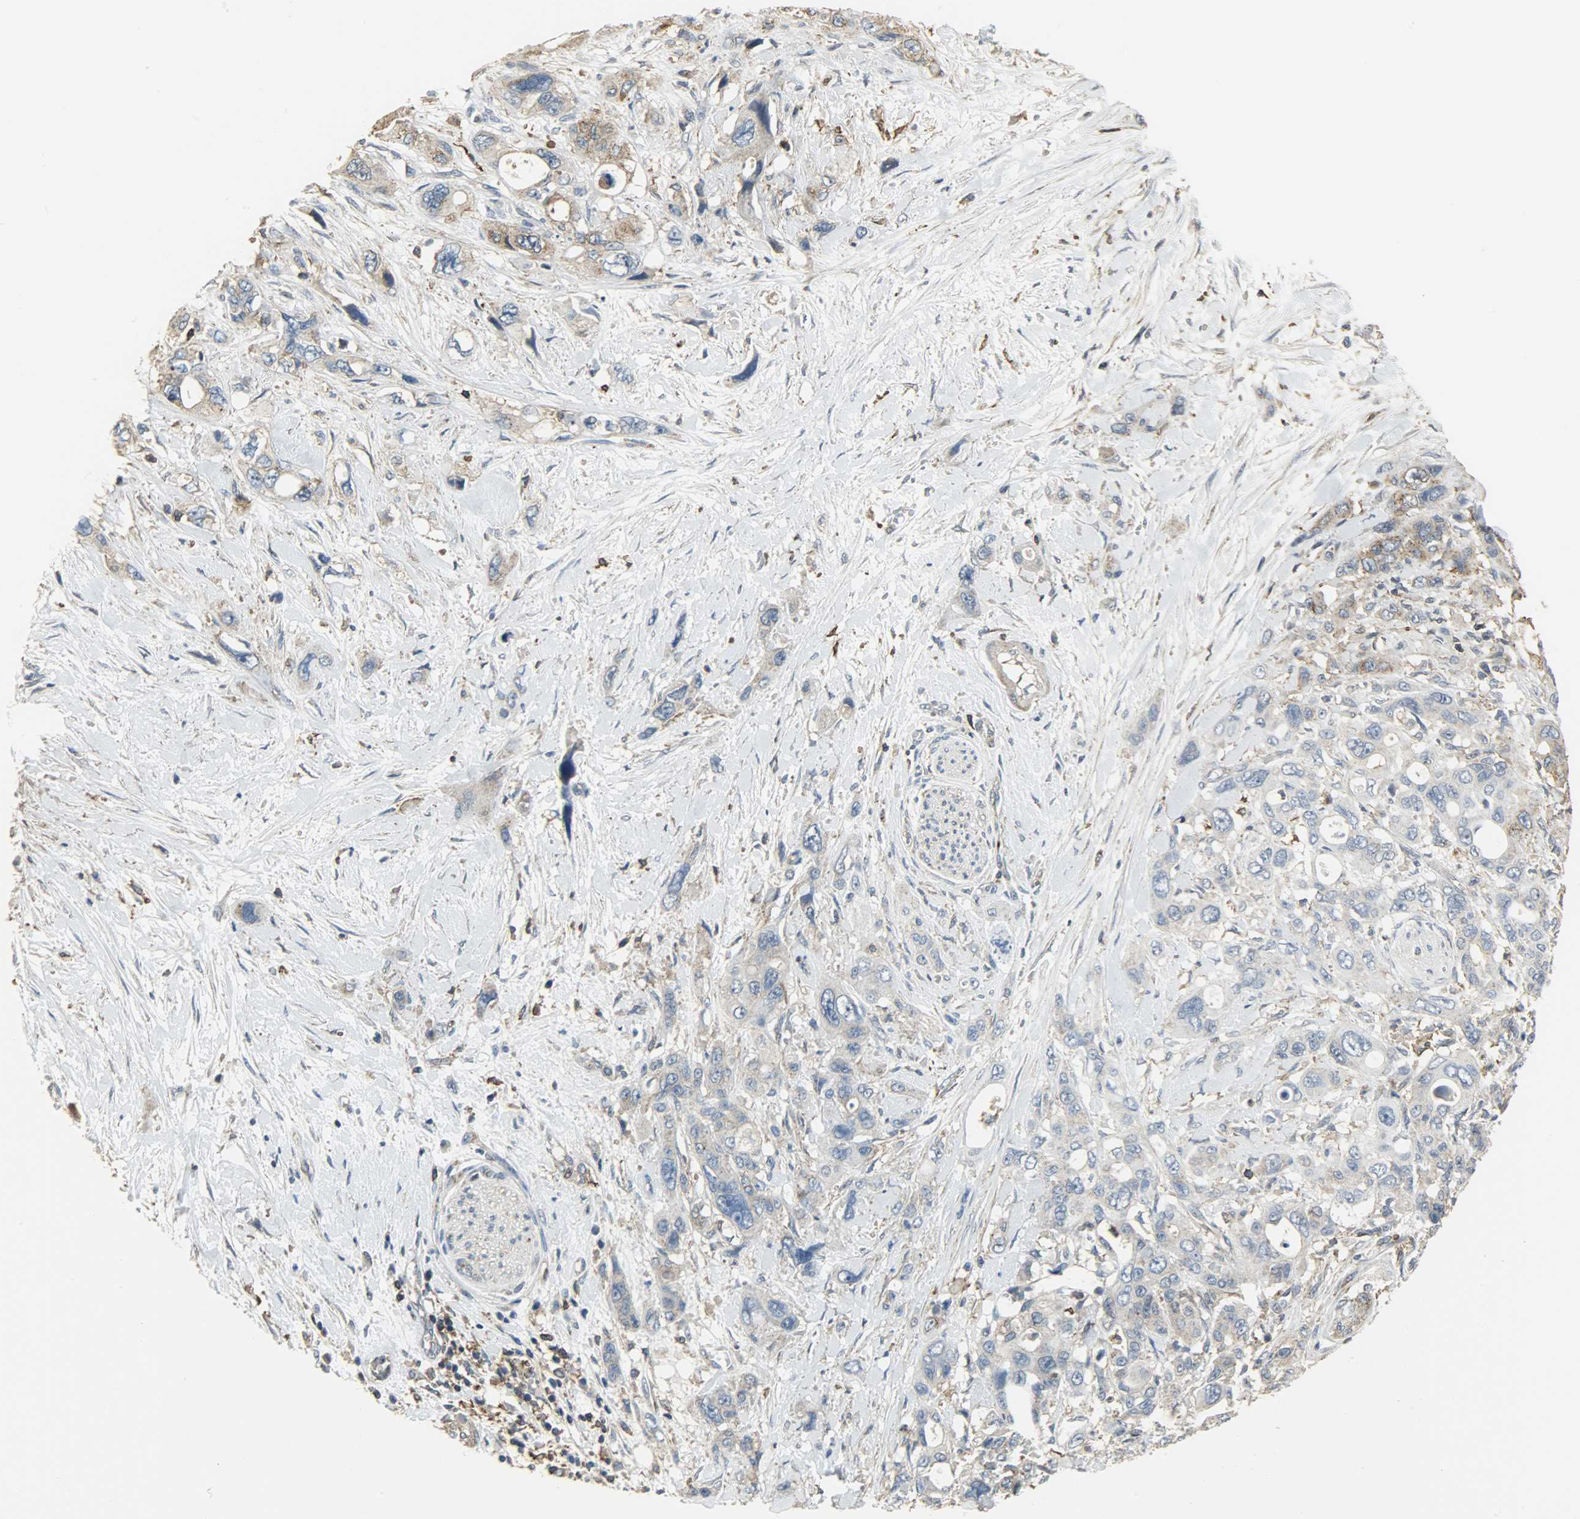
{"staining": {"intensity": "weak", "quantity": ">75%", "location": "cytoplasmic/membranous"}, "tissue": "pancreatic cancer", "cell_type": "Tumor cells", "image_type": "cancer", "snomed": [{"axis": "morphology", "description": "Adenocarcinoma, NOS"}, {"axis": "topography", "description": "Pancreas"}], "caption": "The immunohistochemical stain shows weak cytoplasmic/membranous staining in tumor cells of adenocarcinoma (pancreatic) tissue. (Brightfield microscopy of DAB IHC at high magnification).", "gene": "DNAJA4", "patient": {"sex": "male", "age": 46}}